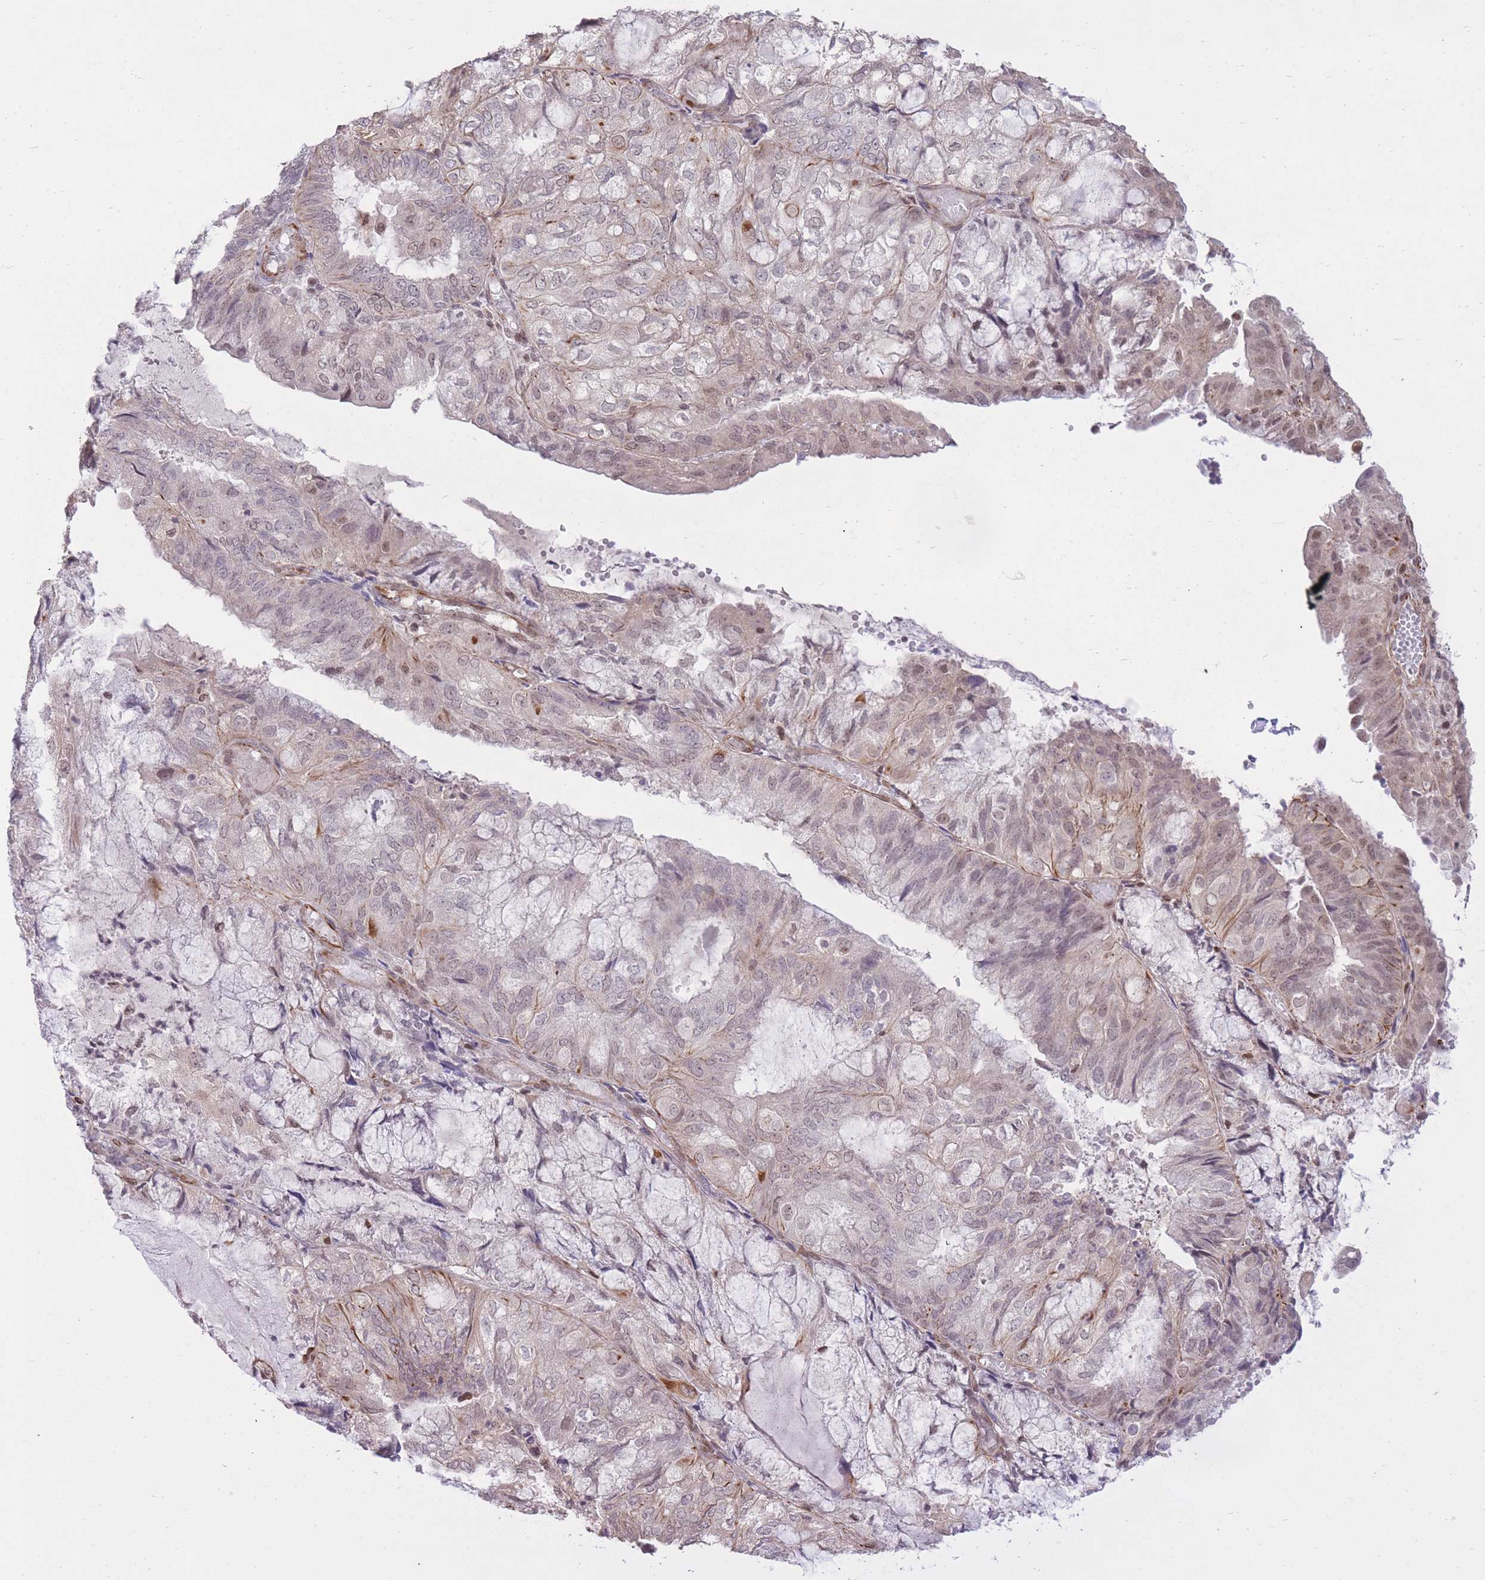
{"staining": {"intensity": "weak", "quantity": "<25%", "location": "nuclear"}, "tissue": "endometrial cancer", "cell_type": "Tumor cells", "image_type": "cancer", "snomed": [{"axis": "morphology", "description": "Adenocarcinoma, NOS"}, {"axis": "topography", "description": "Endometrium"}], "caption": "The immunohistochemistry photomicrograph has no significant staining in tumor cells of endometrial cancer tissue.", "gene": "ELL", "patient": {"sex": "female", "age": 81}}